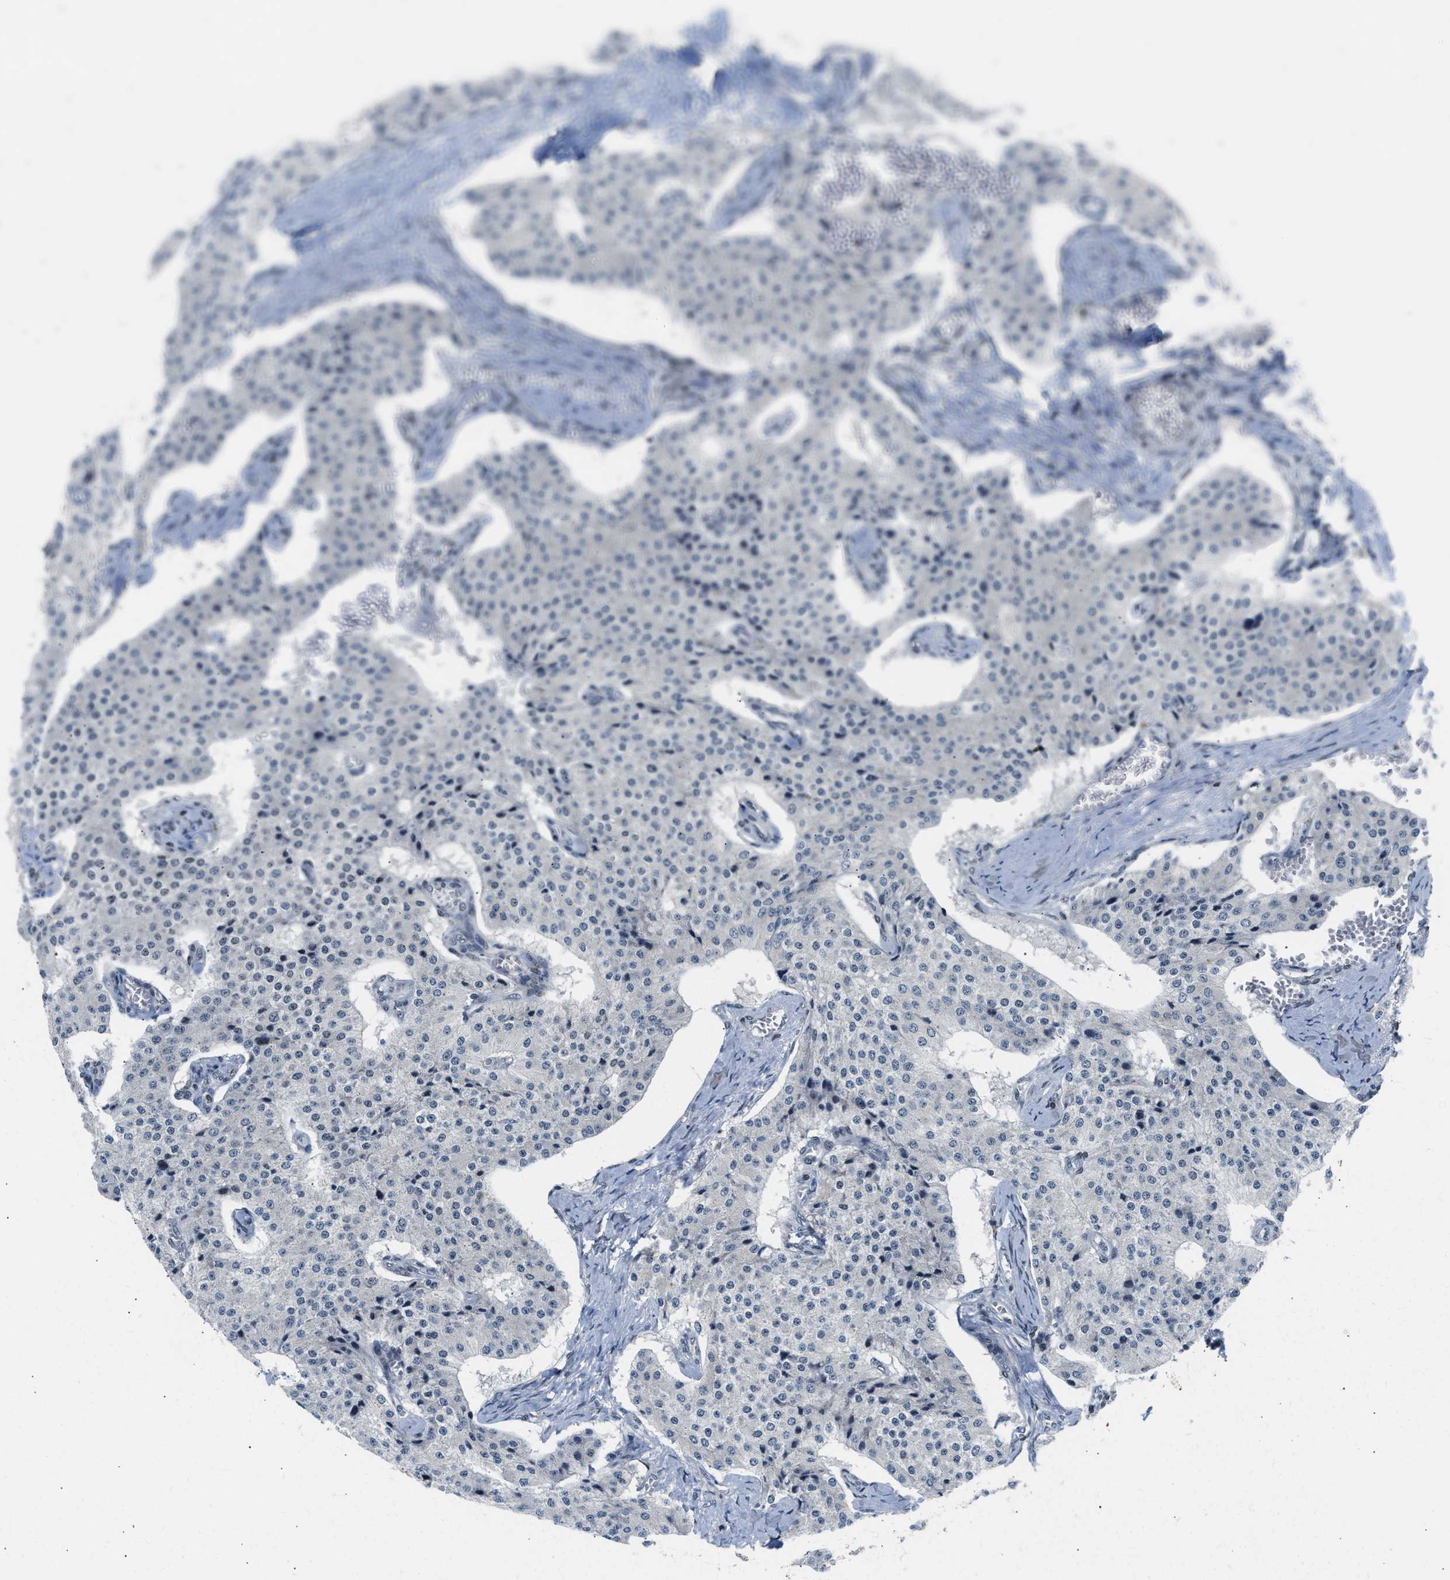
{"staining": {"intensity": "negative", "quantity": "none", "location": "none"}, "tissue": "carcinoid", "cell_type": "Tumor cells", "image_type": "cancer", "snomed": [{"axis": "morphology", "description": "Carcinoid, malignant, NOS"}, {"axis": "topography", "description": "Colon"}], "caption": "Immunohistochemistry histopathology image of neoplastic tissue: carcinoid stained with DAB (3,3'-diaminobenzidine) displays no significant protein staining in tumor cells.", "gene": "NPS", "patient": {"sex": "female", "age": 52}}